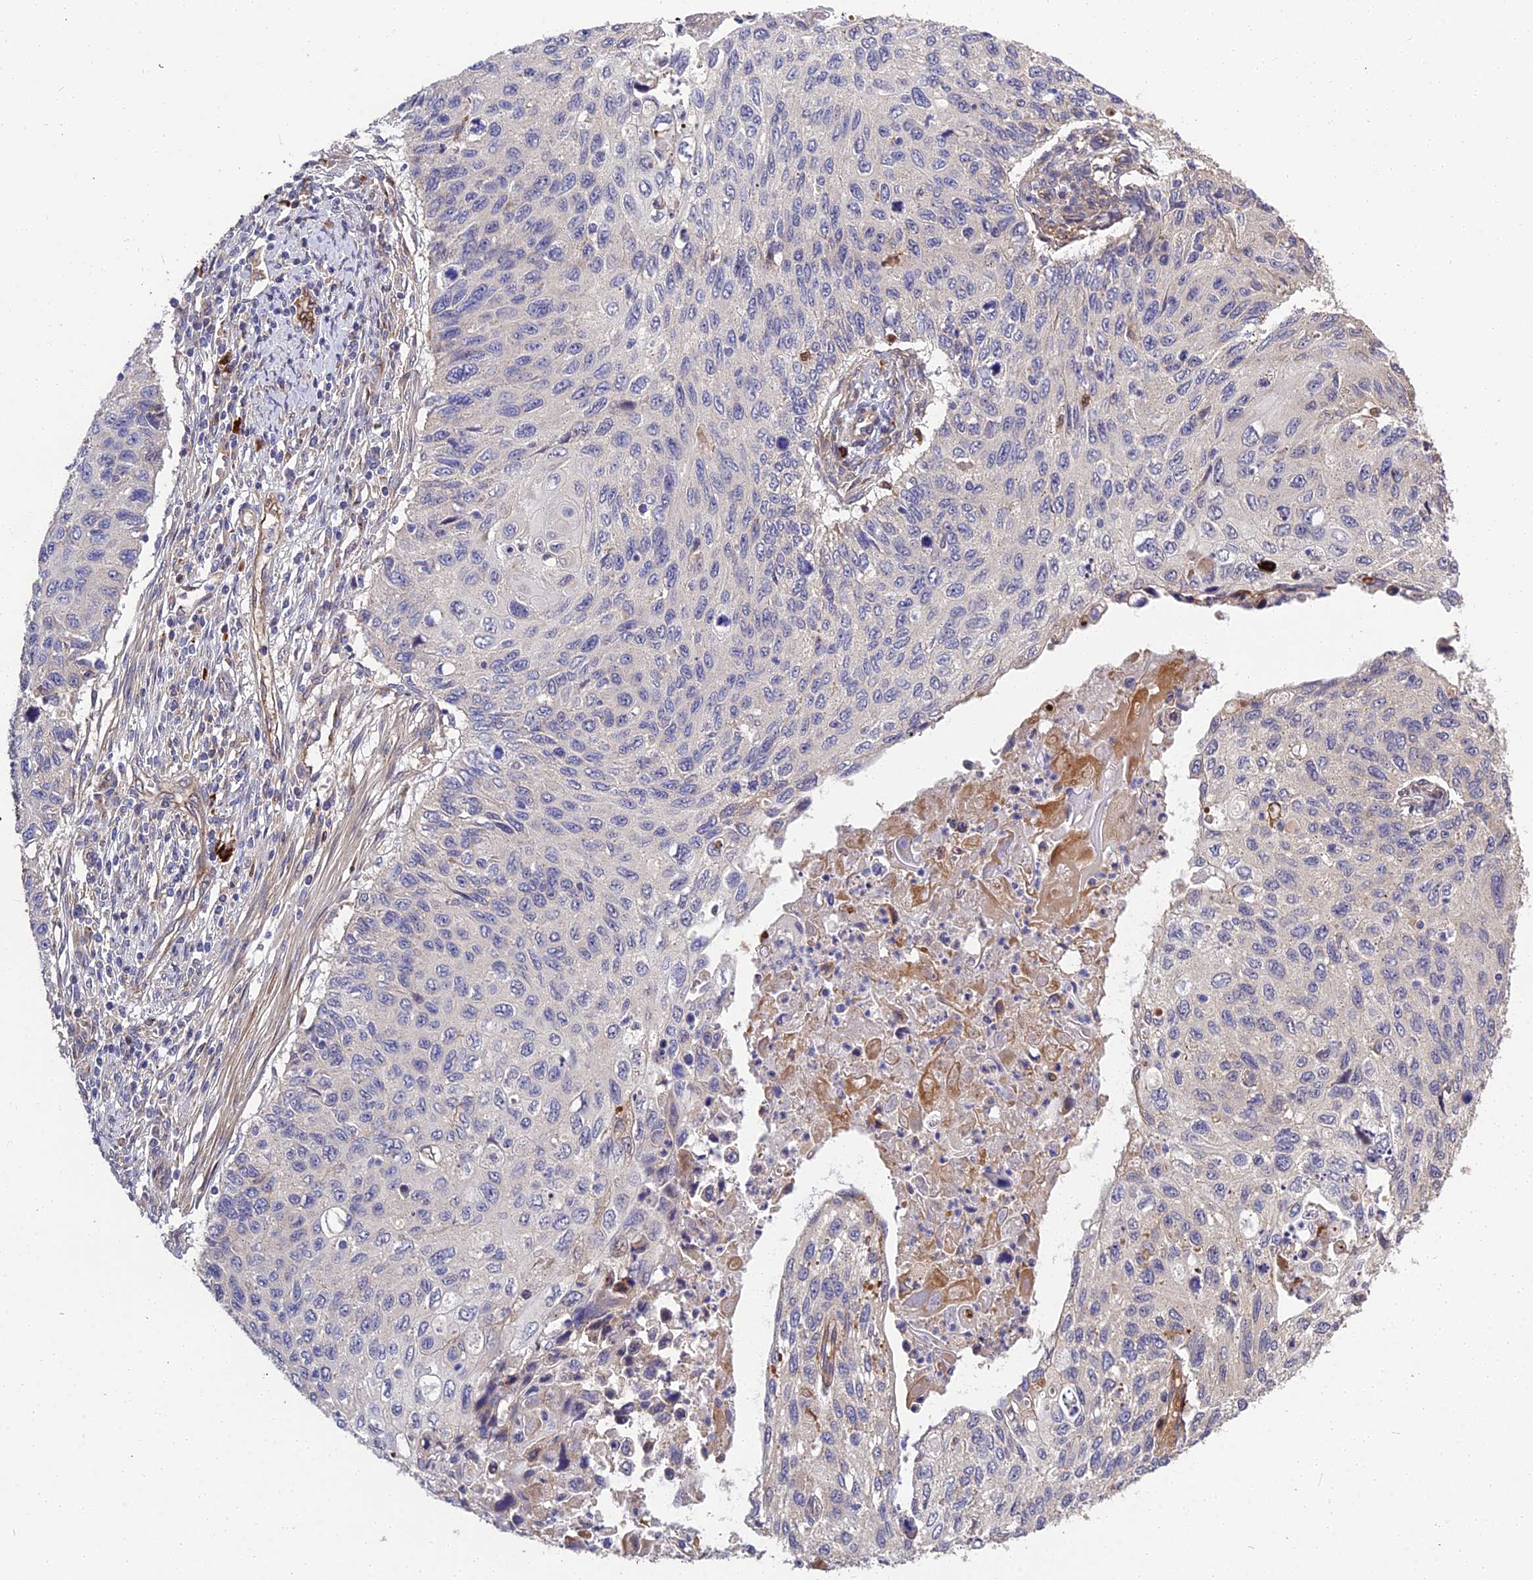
{"staining": {"intensity": "negative", "quantity": "none", "location": "none"}, "tissue": "cervical cancer", "cell_type": "Tumor cells", "image_type": "cancer", "snomed": [{"axis": "morphology", "description": "Squamous cell carcinoma, NOS"}, {"axis": "topography", "description": "Cervix"}], "caption": "Cervical cancer stained for a protein using immunohistochemistry displays no staining tumor cells.", "gene": "MFSD2A", "patient": {"sex": "female", "age": 70}}